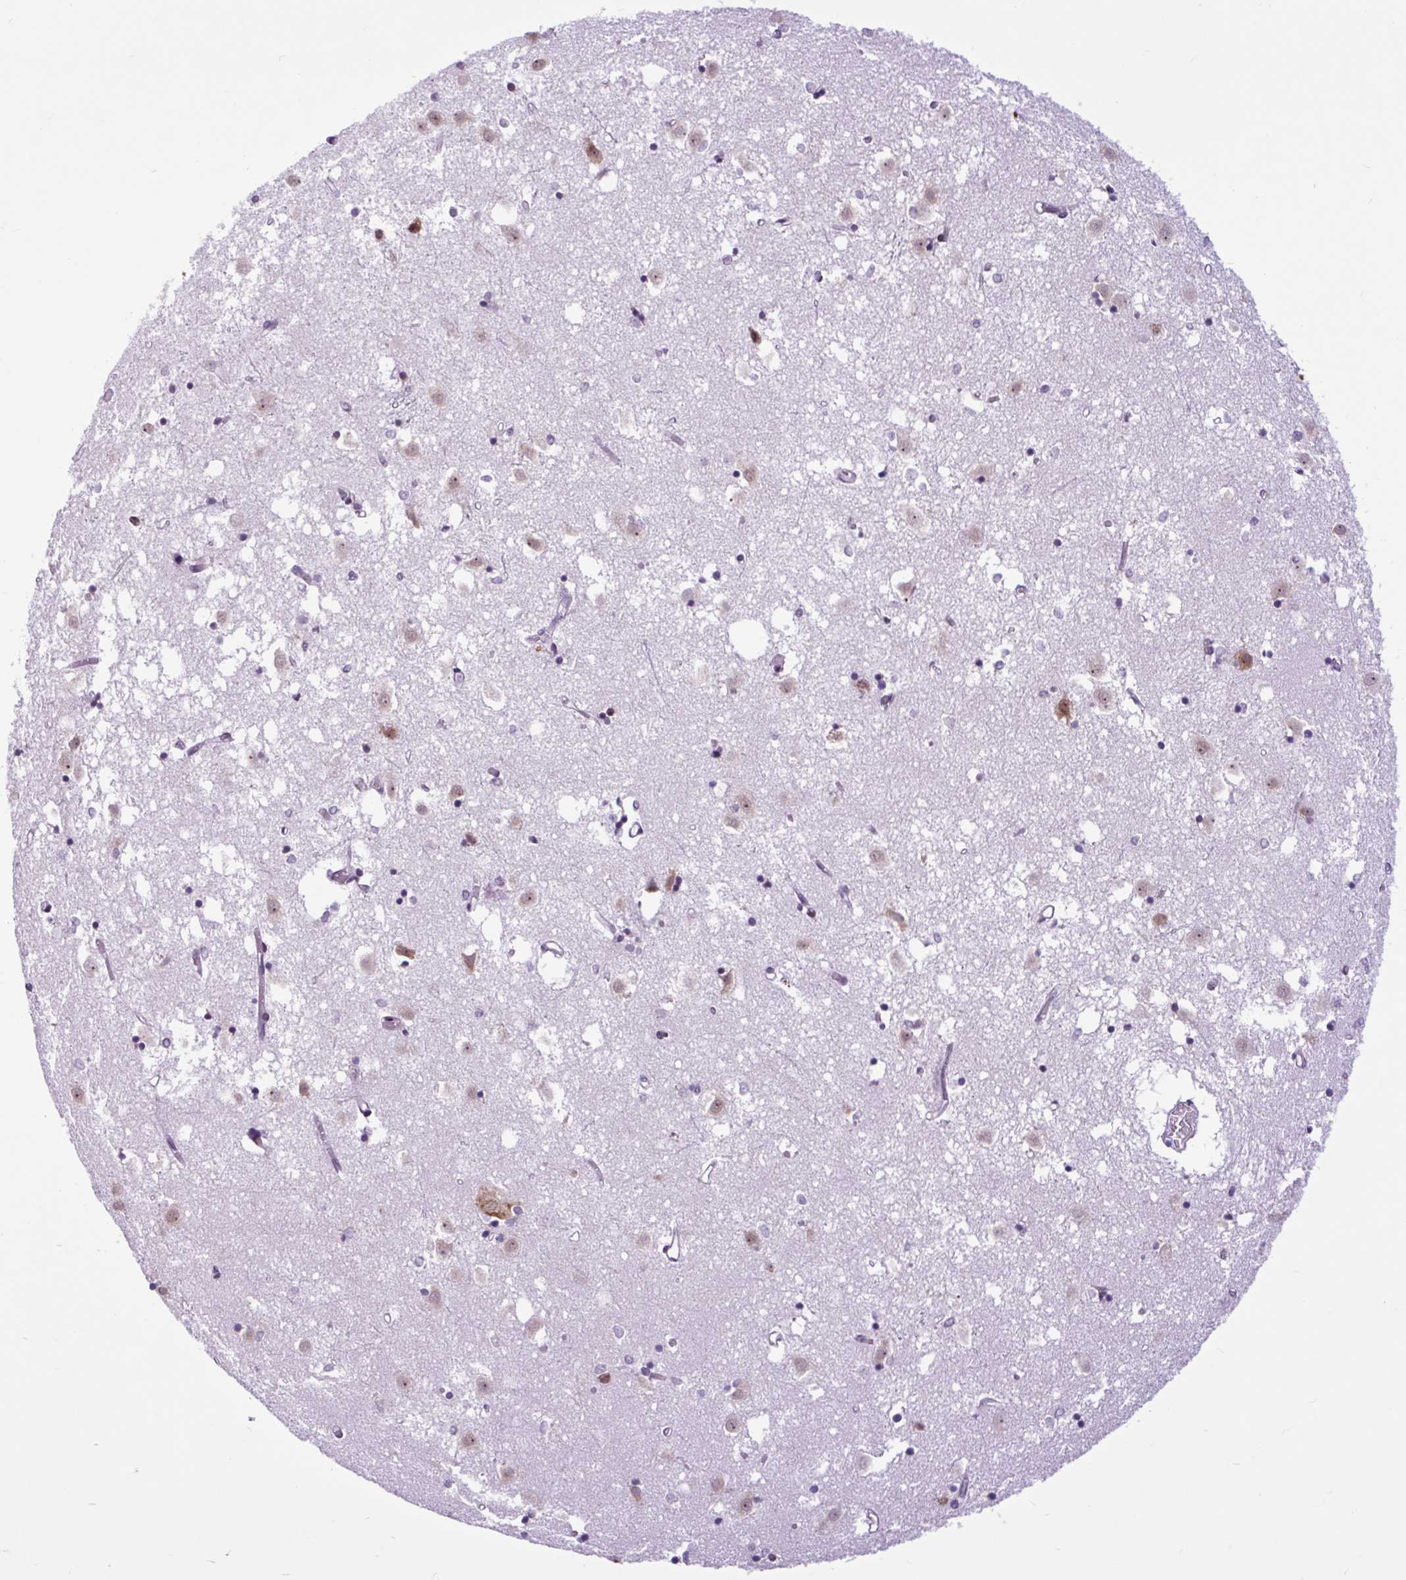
{"staining": {"intensity": "moderate", "quantity": "<25%", "location": "nuclear"}, "tissue": "caudate", "cell_type": "Glial cells", "image_type": "normal", "snomed": [{"axis": "morphology", "description": "Normal tissue, NOS"}, {"axis": "topography", "description": "Lateral ventricle wall"}], "caption": "A brown stain shows moderate nuclear staining of a protein in glial cells of normal human caudate.", "gene": "CLK2", "patient": {"sex": "male", "age": 70}}